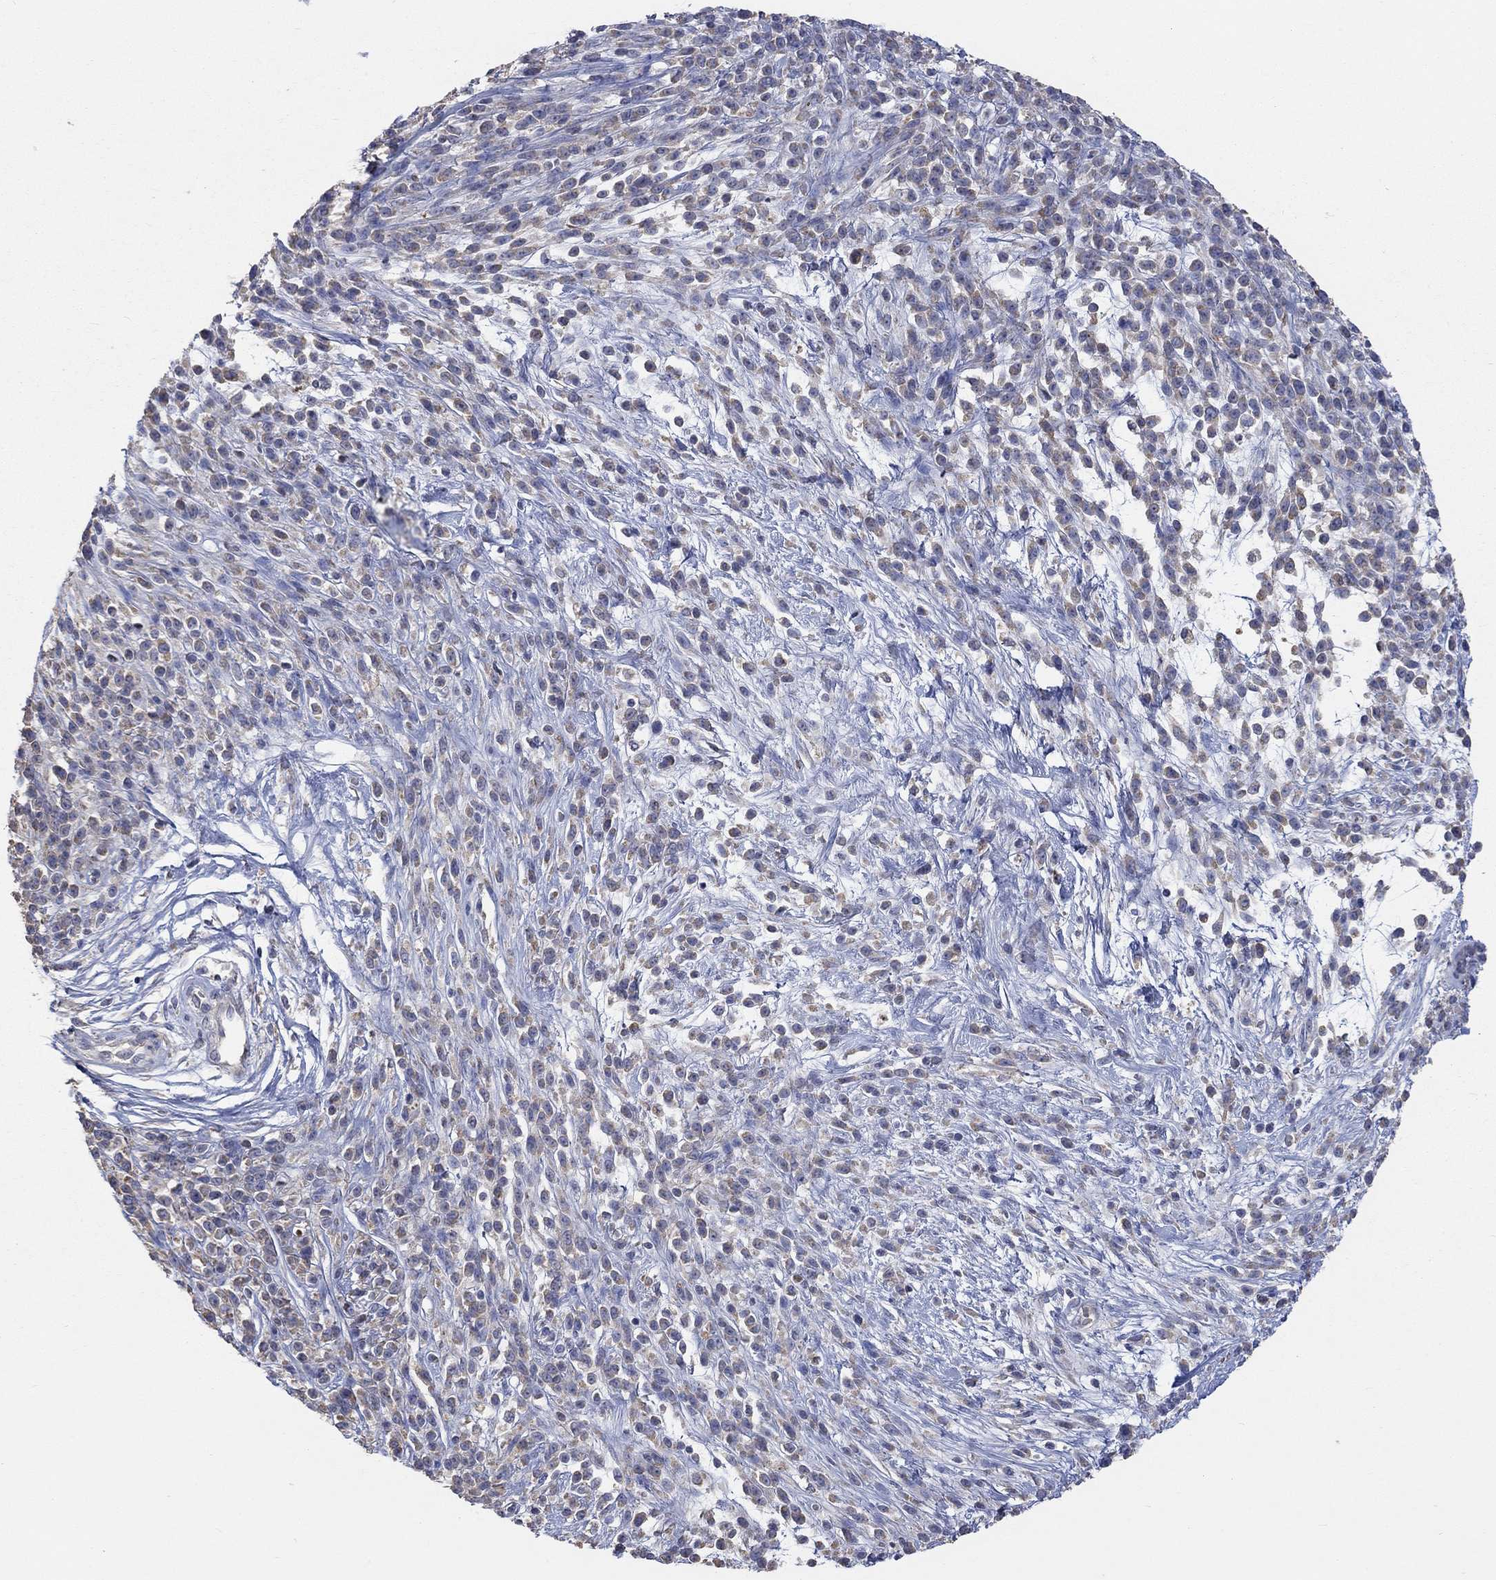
{"staining": {"intensity": "negative", "quantity": "none", "location": "none"}, "tissue": "melanoma", "cell_type": "Tumor cells", "image_type": "cancer", "snomed": [{"axis": "morphology", "description": "Malignant melanoma, NOS"}, {"axis": "topography", "description": "Skin"}, {"axis": "topography", "description": "Skin of trunk"}], "caption": "A high-resolution histopathology image shows IHC staining of malignant melanoma, which demonstrates no significant staining in tumor cells.", "gene": "UGT8", "patient": {"sex": "male", "age": 74}}